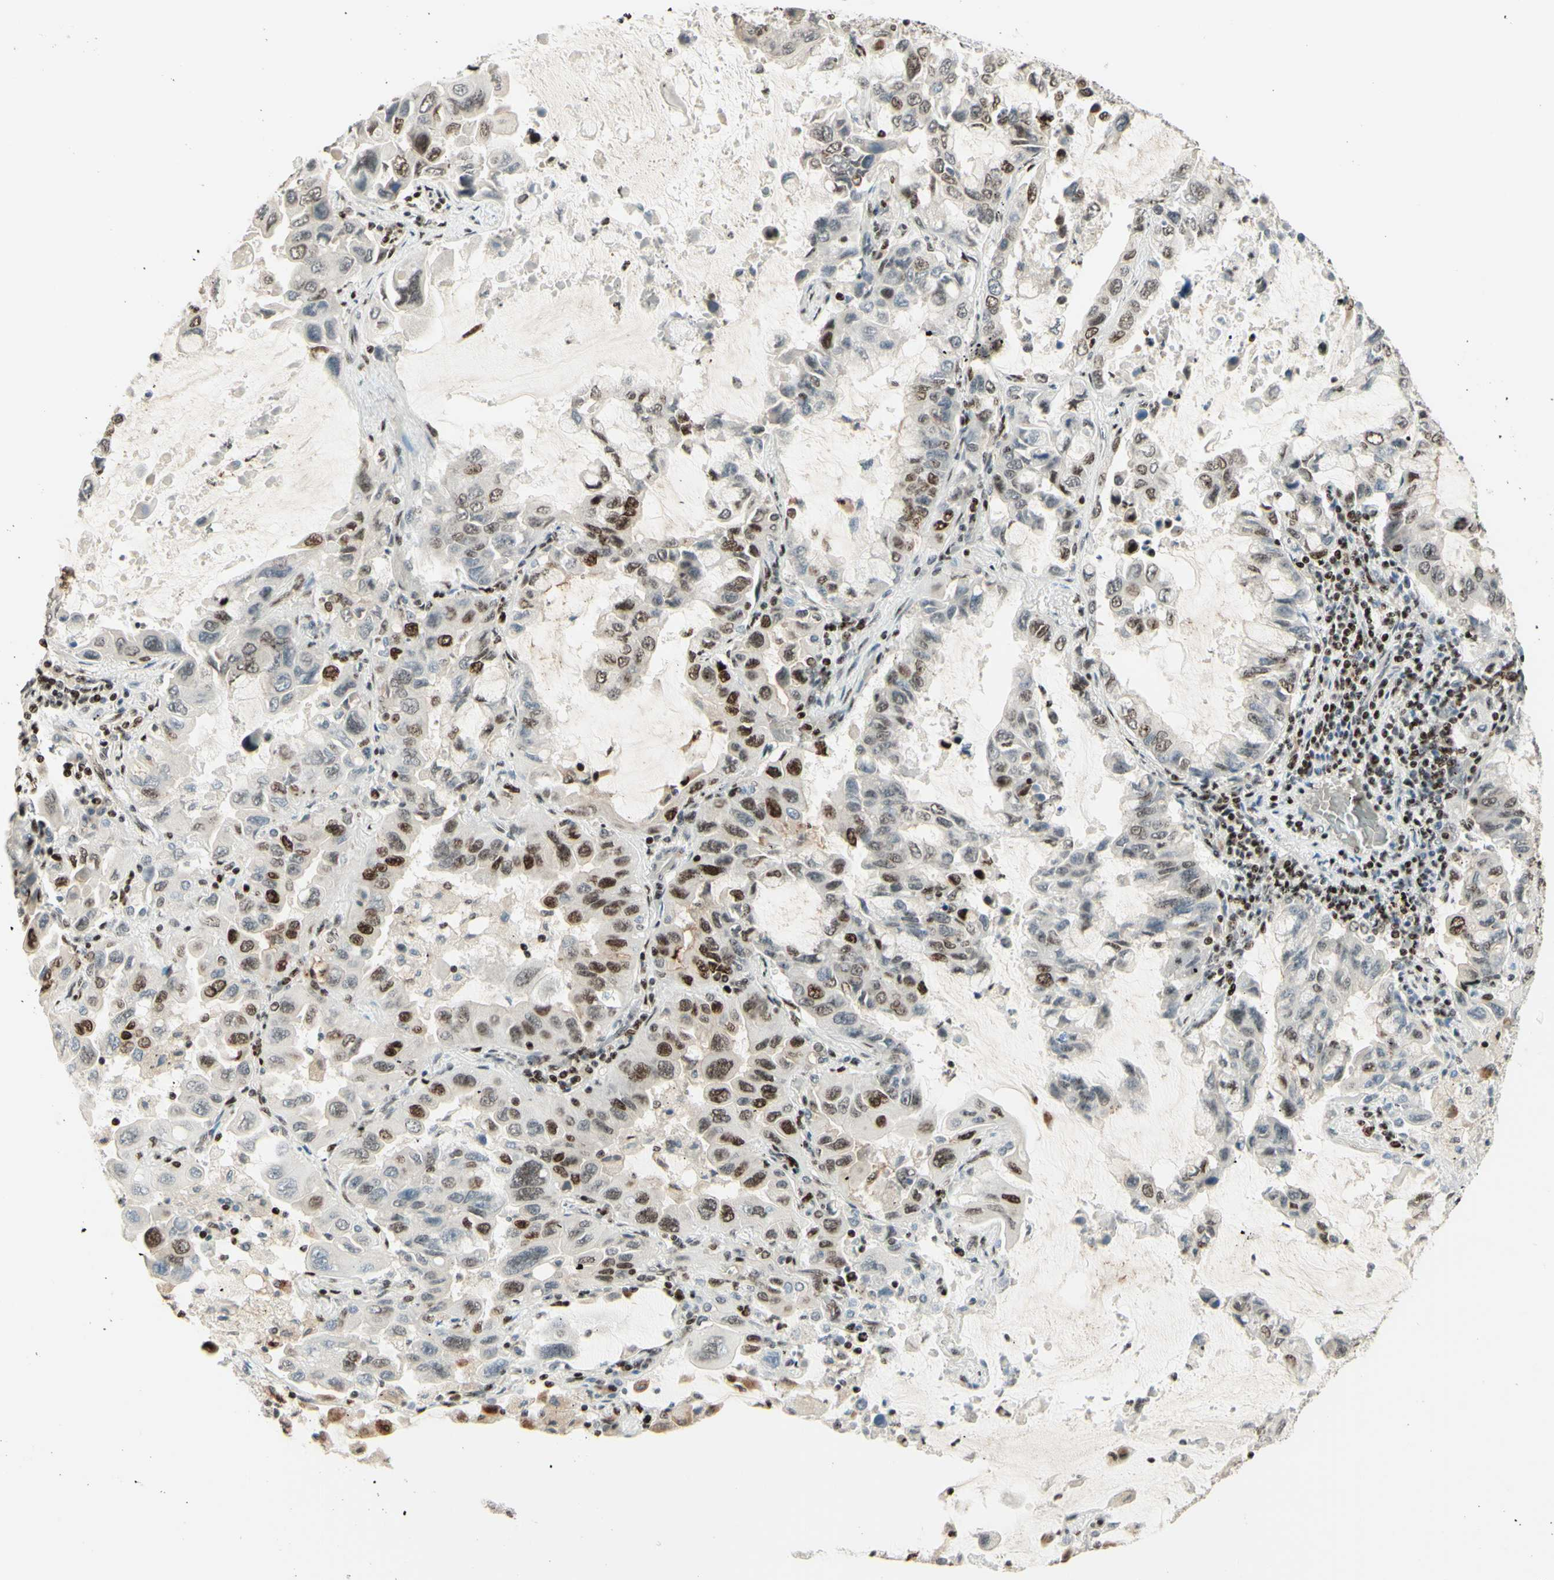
{"staining": {"intensity": "moderate", "quantity": "25%-75%", "location": "cytoplasmic/membranous,nuclear"}, "tissue": "lung cancer", "cell_type": "Tumor cells", "image_type": "cancer", "snomed": [{"axis": "morphology", "description": "Adenocarcinoma, NOS"}, {"axis": "topography", "description": "Lung"}], "caption": "Protein staining of lung adenocarcinoma tissue reveals moderate cytoplasmic/membranous and nuclear positivity in about 25%-75% of tumor cells.", "gene": "CDKL5", "patient": {"sex": "male", "age": 64}}